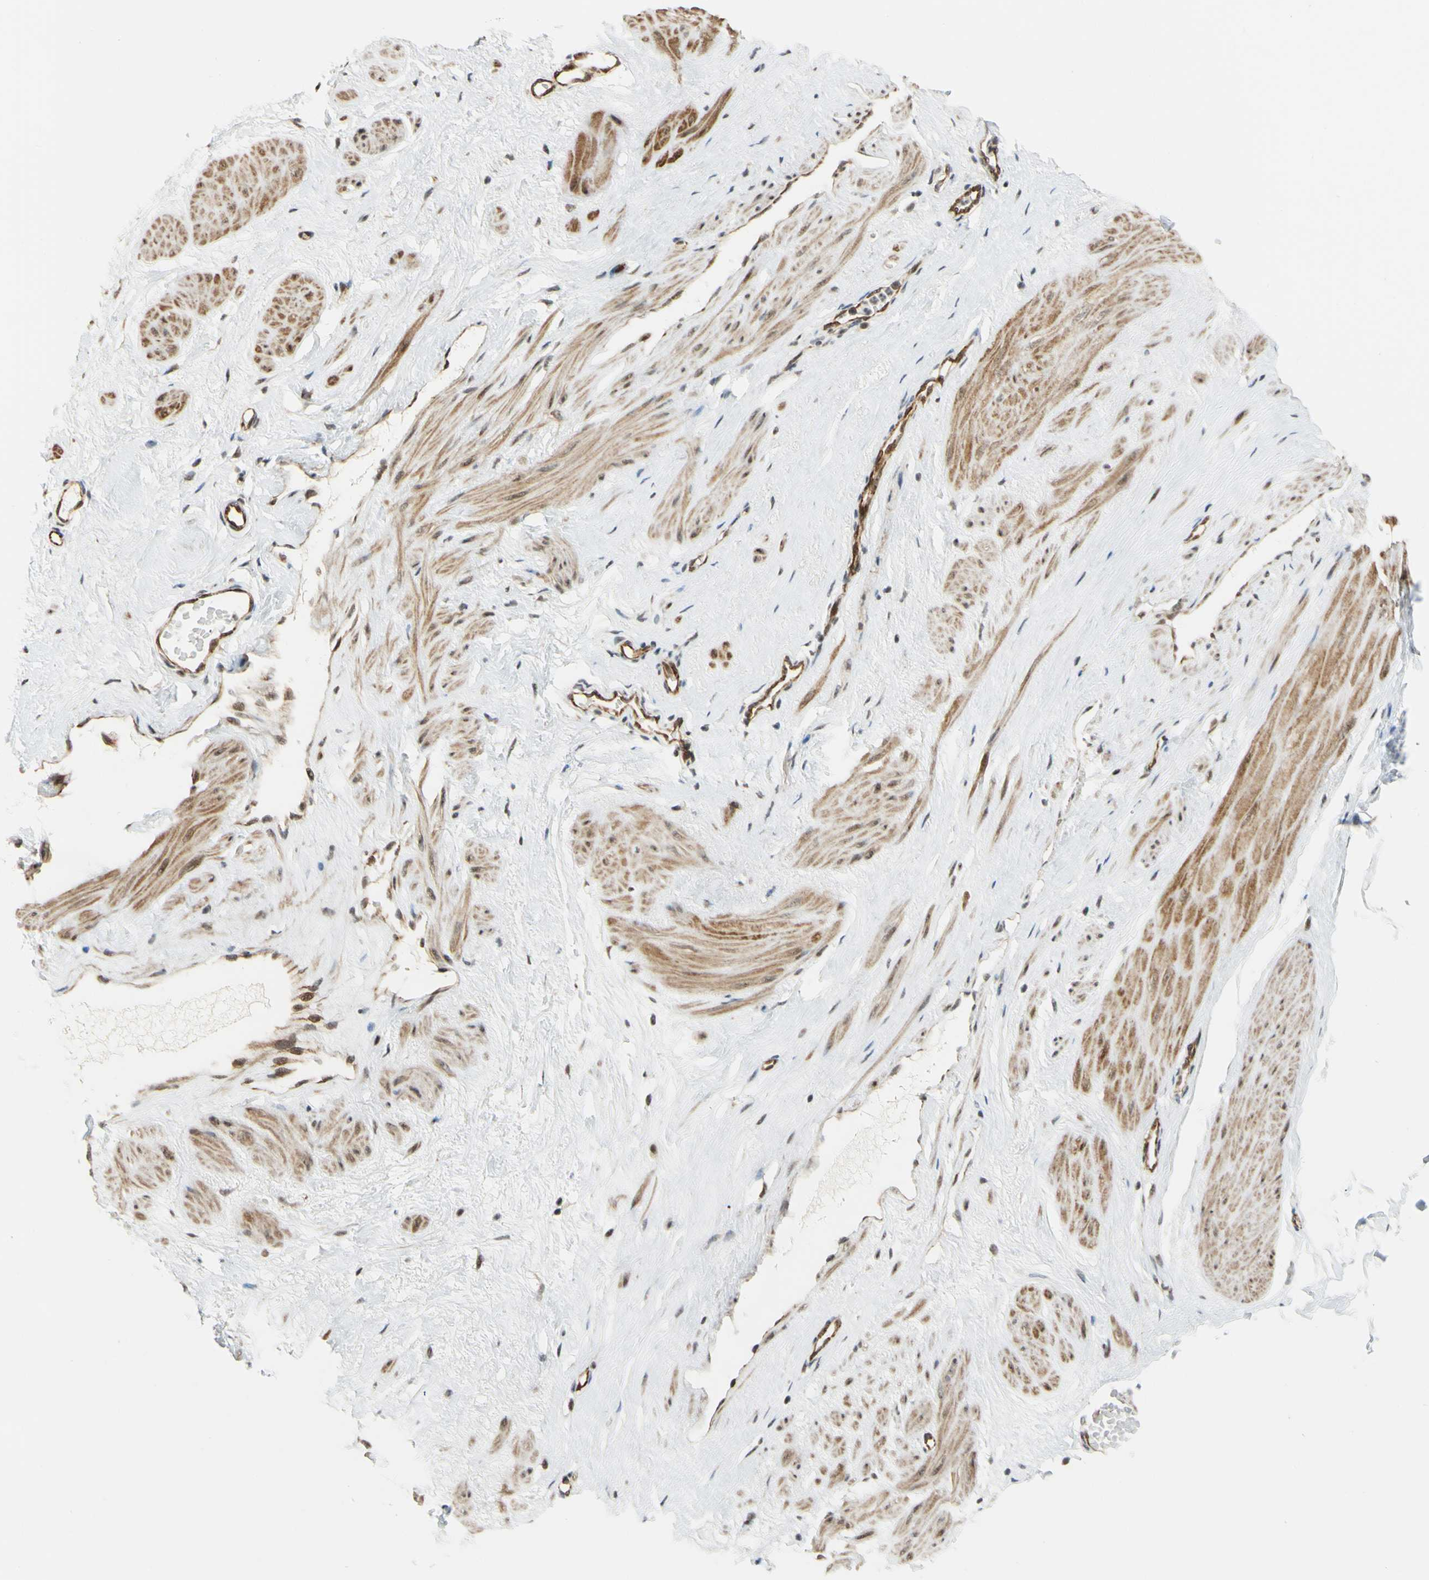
{"staining": {"intensity": "moderate", "quantity": ">75%", "location": "cytoplasmic/membranous,nuclear"}, "tissue": "adipose tissue", "cell_type": "Adipocytes", "image_type": "normal", "snomed": [{"axis": "morphology", "description": "Normal tissue, NOS"}, {"axis": "topography", "description": "Soft tissue"}, {"axis": "topography", "description": "Vascular tissue"}], "caption": "DAB (3,3'-diaminobenzidine) immunohistochemical staining of normal human adipose tissue demonstrates moderate cytoplasmic/membranous,nuclear protein positivity in approximately >75% of adipocytes. (IHC, brightfield microscopy, high magnification).", "gene": "SAP18", "patient": {"sex": "female", "age": 35}}